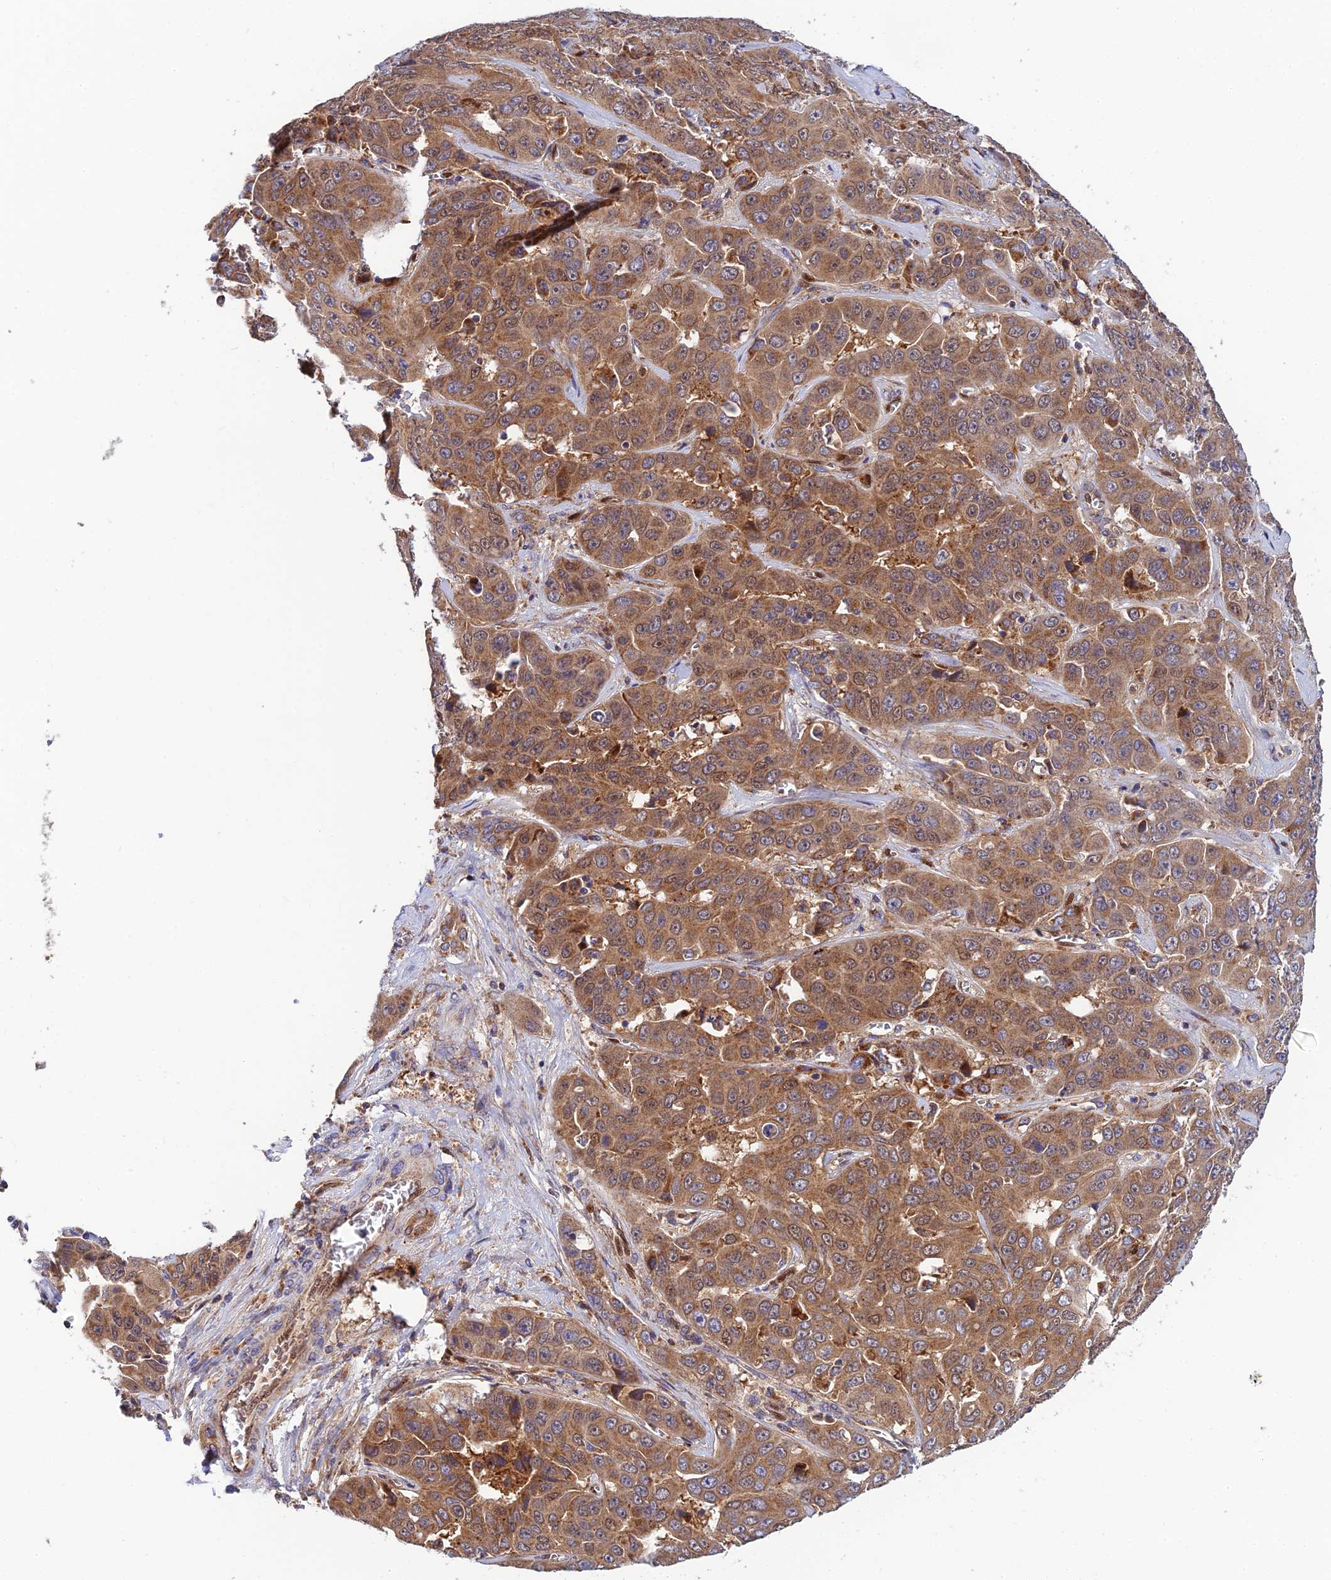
{"staining": {"intensity": "moderate", "quantity": ">75%", "location": "cytoplasmic/membranous"}, "tissue": "liver cancer", "cell_type": "Tumor cells", "image_type": "cancer", "snomed": [{"axis": "morphology", "description": "Cholangiocarcinoma"}, {"axis": "topography", "description": "Liver"}], "caption": "The image exhibits a brown stain indicating the presence of a protein in the cytoplasmic/membranous of tumor cells in cholangiocarcinoma (liver). (IHC, brightfield microscopy, high magnification).", "gene": "PODNL1", "patient": {"sex": "female", "age": 52}}